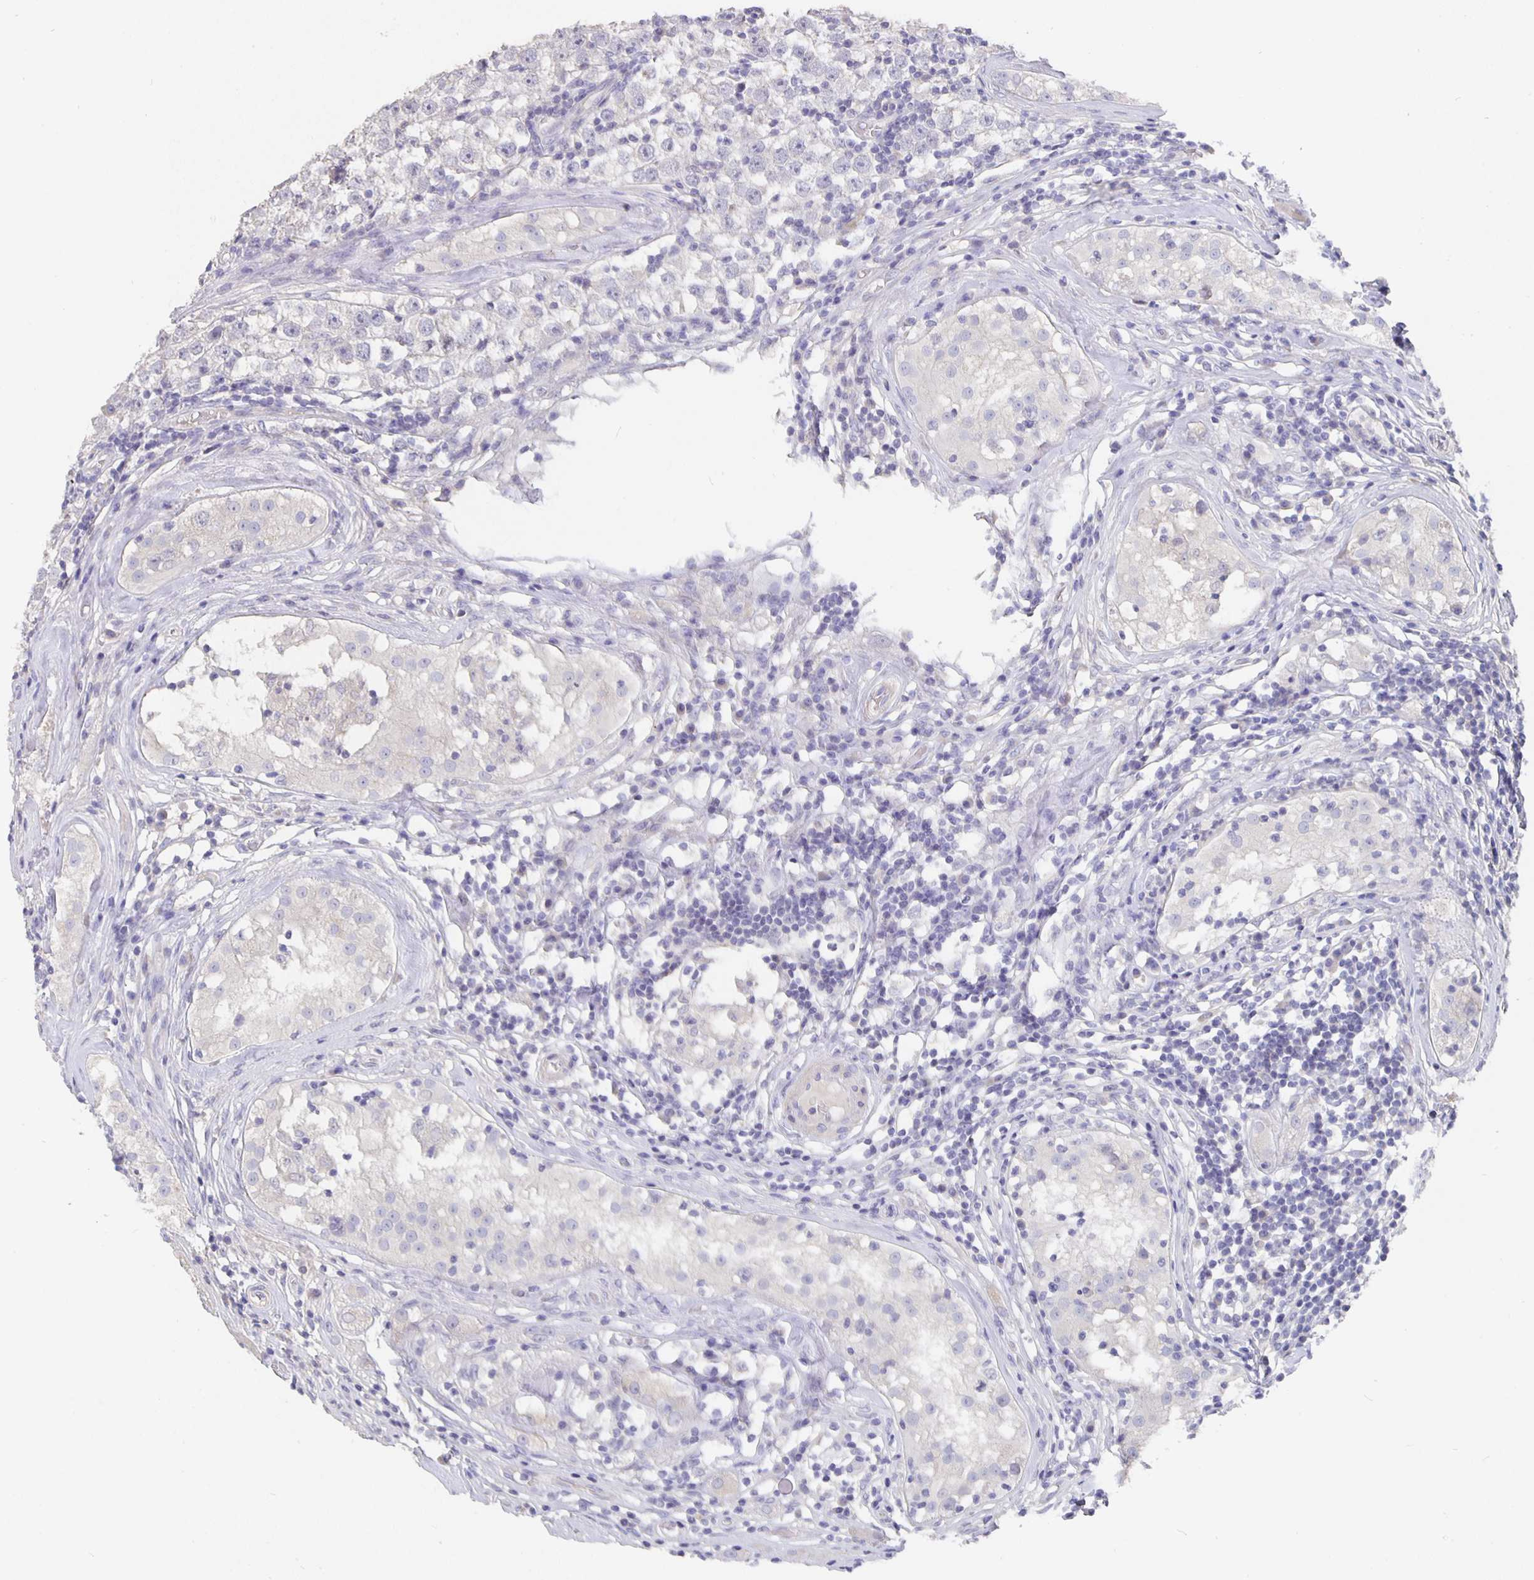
{"staining": {"intensity": "negative", "quantity": "none", "location": "none"}, "tissue": "urothelial cancer", "cell_type": "Tumor cells", "image_type": "cancer", "snomed": [{"axis": "morphology", "description": "Normal tissue, NOS"}, {"axis": "morphology", "description": "Urothelial carcinoma, High grade"}, {"axis": "morphology", "description": "Seminoma, NOS"}, {"axis": "morphology", "description": "Carcinoma, Embryonal, NOS"}, {"axis": "topography", "description": "Urinary bladder"}, {"axis": "topography", "description": "Testis"}], "caption": "Tumor cells are negative for brown protein staining in urothelial cancer.", "gene": "CFAP74", "patient": {"sex": "male", "age": 41}}